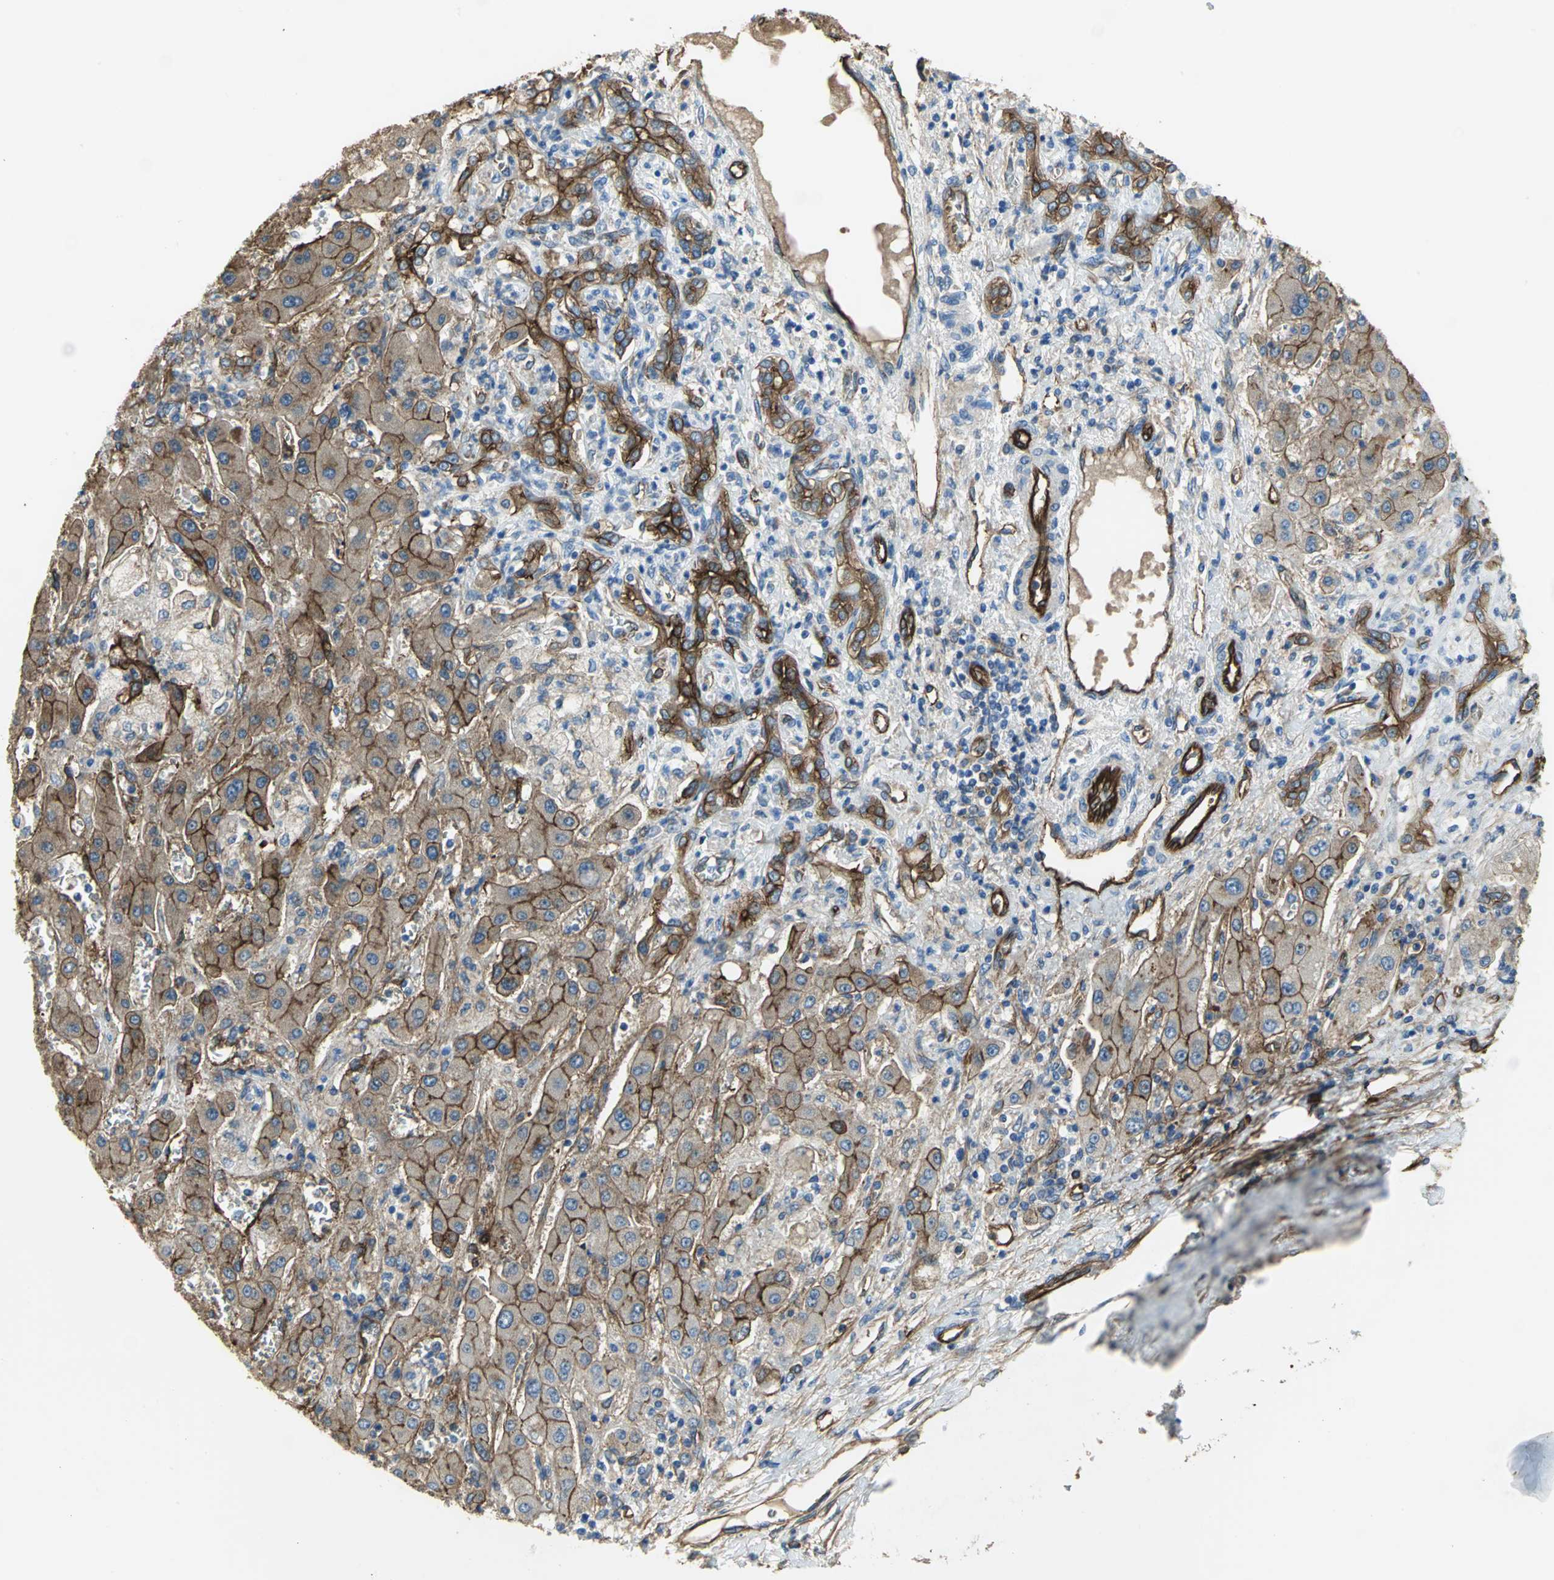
{"staining": {"intensity": "strong", "quantity": ">75%", "location": "cytoplasmic/membranous"}, "tissue": "liver cancer", "cell_type": "Tumor cells", "image_type": "cancer", "snomed": [{"axis": "morphology", "description": "Cholangiocarcinoma"}, {"axis": "topography", "description": "Liver"}], "caption": "Human liver cancer stained with a protein marker reveals strong staining in tumor cells.", "gene": "FLNB", "patient": {"sex": "male", "age": 50}}